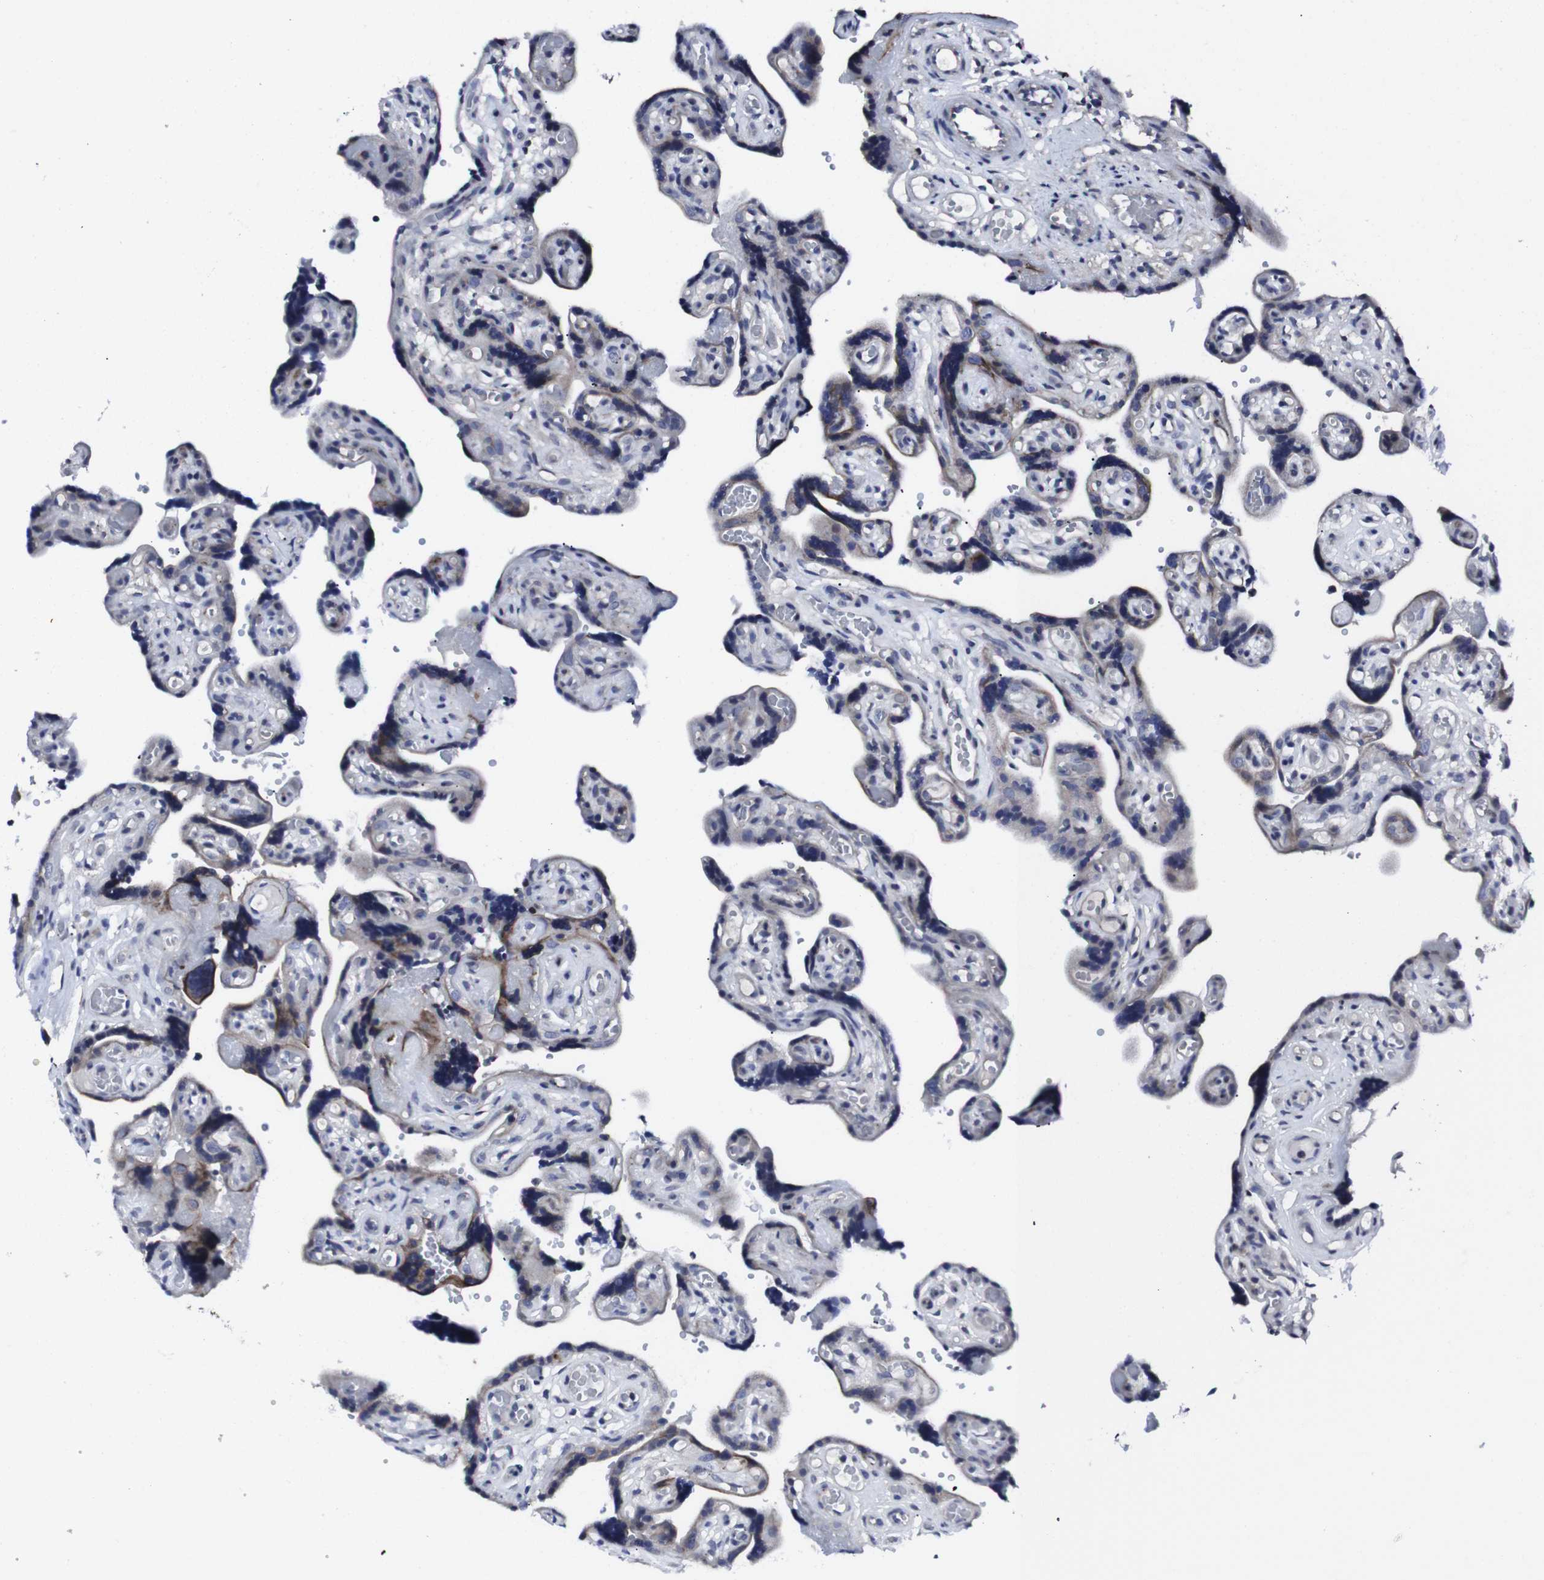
{"staining": {"intensity": "weak", "quantity": "<25%", "location": "cytoplasmic/membranous"}, "tissue": "placenta", "cell_type": "Decidual cells", "image_type": "normal", "snomed": [{"axis": "morphology", "description": "Normal tissue, NOS"}, {"axis": "topography", "description": "Placenta"}], "caption": "Immunohistochemistry image of normal human placenta stained for a protein (brown), which demonstrates no expression in decidual cells.", "gene": "HPRT1", "patient": {"sex": "female", "age": 30}}